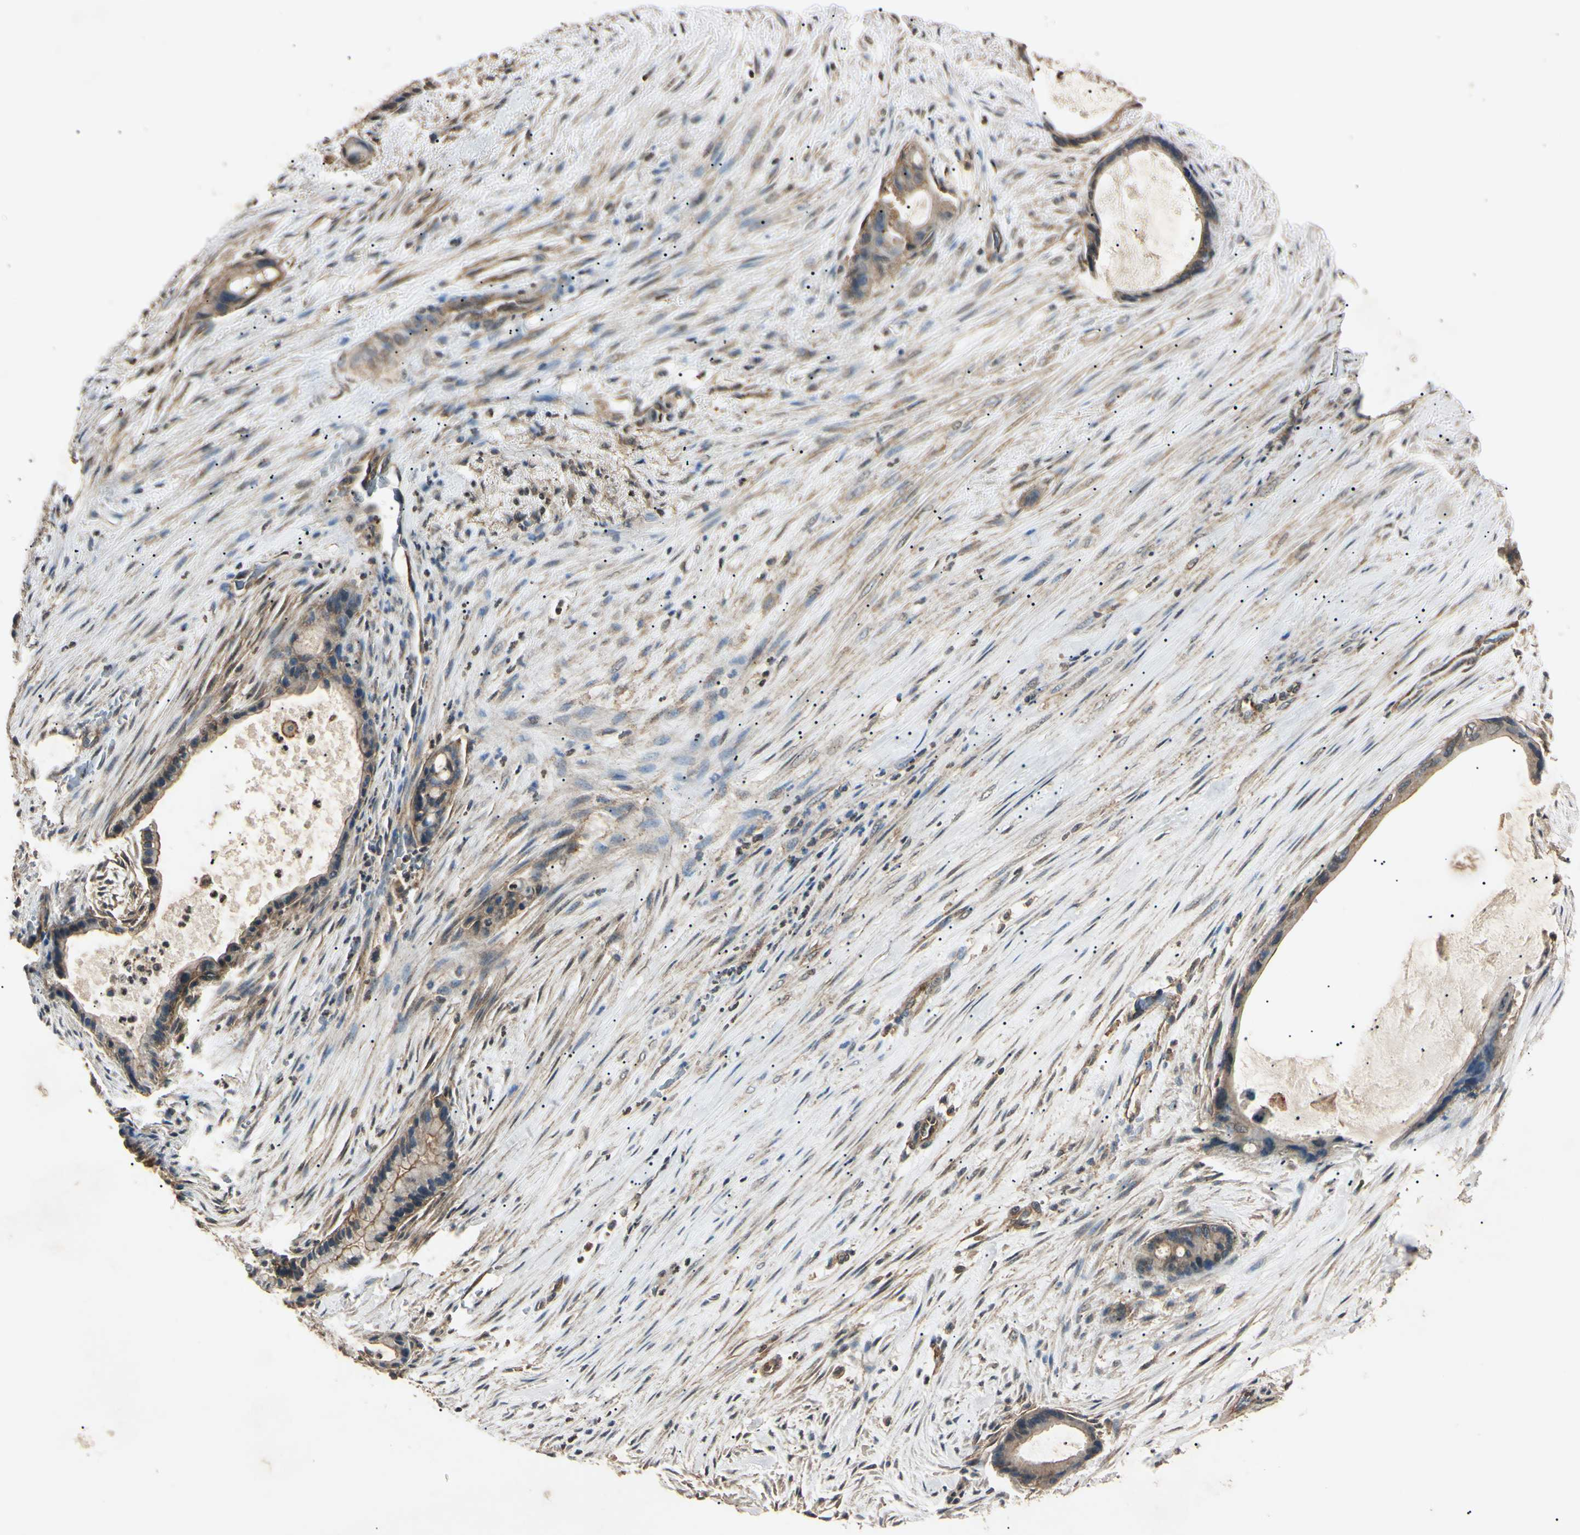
{"staining": {"intensity": "weak", "quantity": "25%-75%", "location": "cytoplasmic/membranous"}, "tissue": "liver cancer", "cell_type": "Tumor cells", "image_type": "cancer", "snomed": [{"axis": "morphology", "description": "Cholangiocarcinoma"}, {"axis": "topography", "description": "Liver"}], "caption": "This micrograph demonstrates IHC staining of liver cancer, with low weak cytoplasmic/membranous positivity in about 25%-75% of tumor cells.", "gene": "EPN1", "patient": {"sex": "female", "age": 55}}